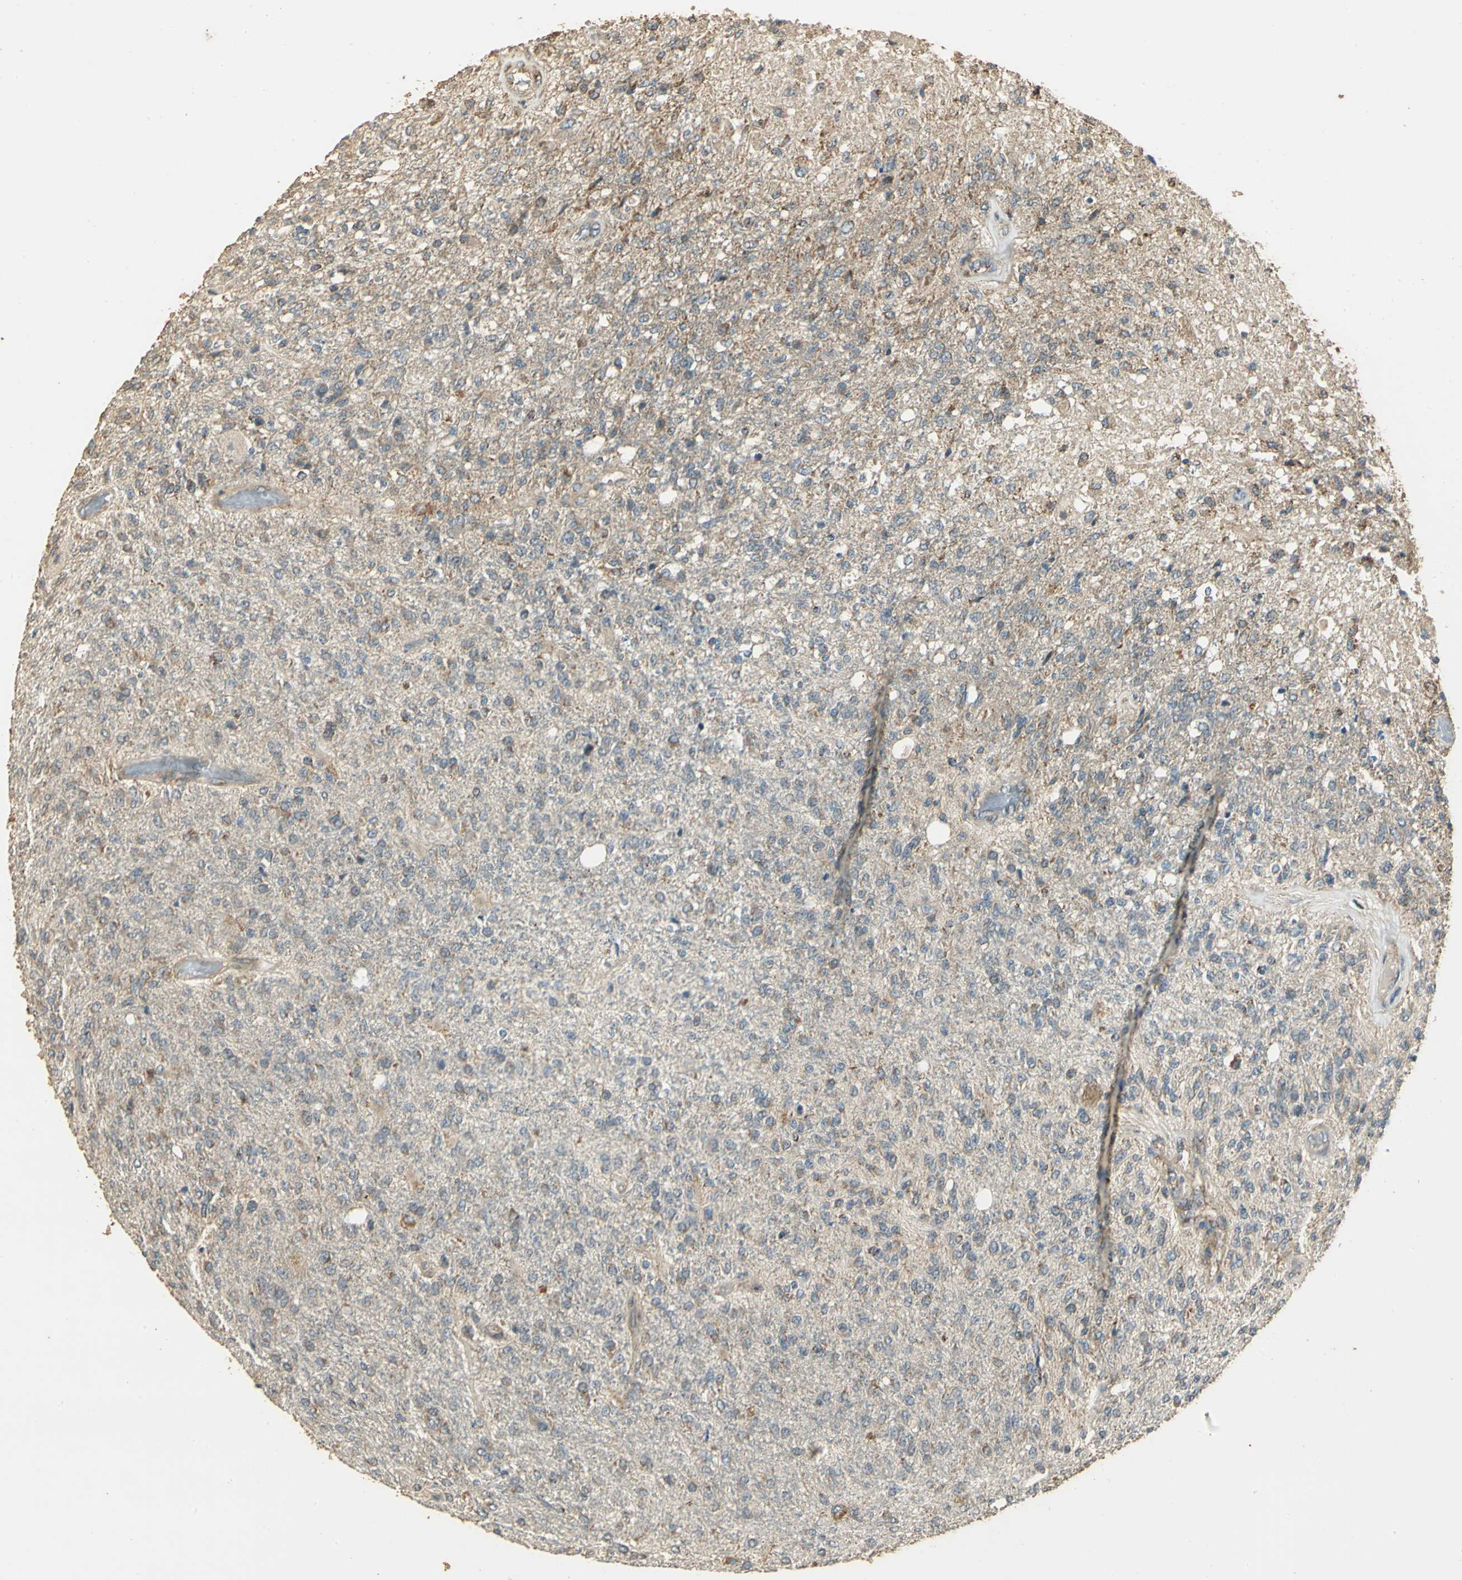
{"staining": {"intensity": "weak", "quantity": "25%-75%", "location": "cytoplasmic/membranous"}, "tissue": "glioma", "cell_type": "Tumor cells", "image_type": "cancer", "snomed": [{"axis": "morphology", "description": "Normal tissue, NOS"}, {"axis": "morphology", "description": "Glioma, malignant, High grade"}, {"axis": "topography", "description": "Cerebral cortex"}], "caption": "Immunohistochemical staining of human malignant high-grade glioma demonstrates low levels of weak cytoplasmic/membranous protein expression in approximately 25%-75% of tumor cells.", "gene": "KANK1", "patient": {"sex": "male", "age": 77}}